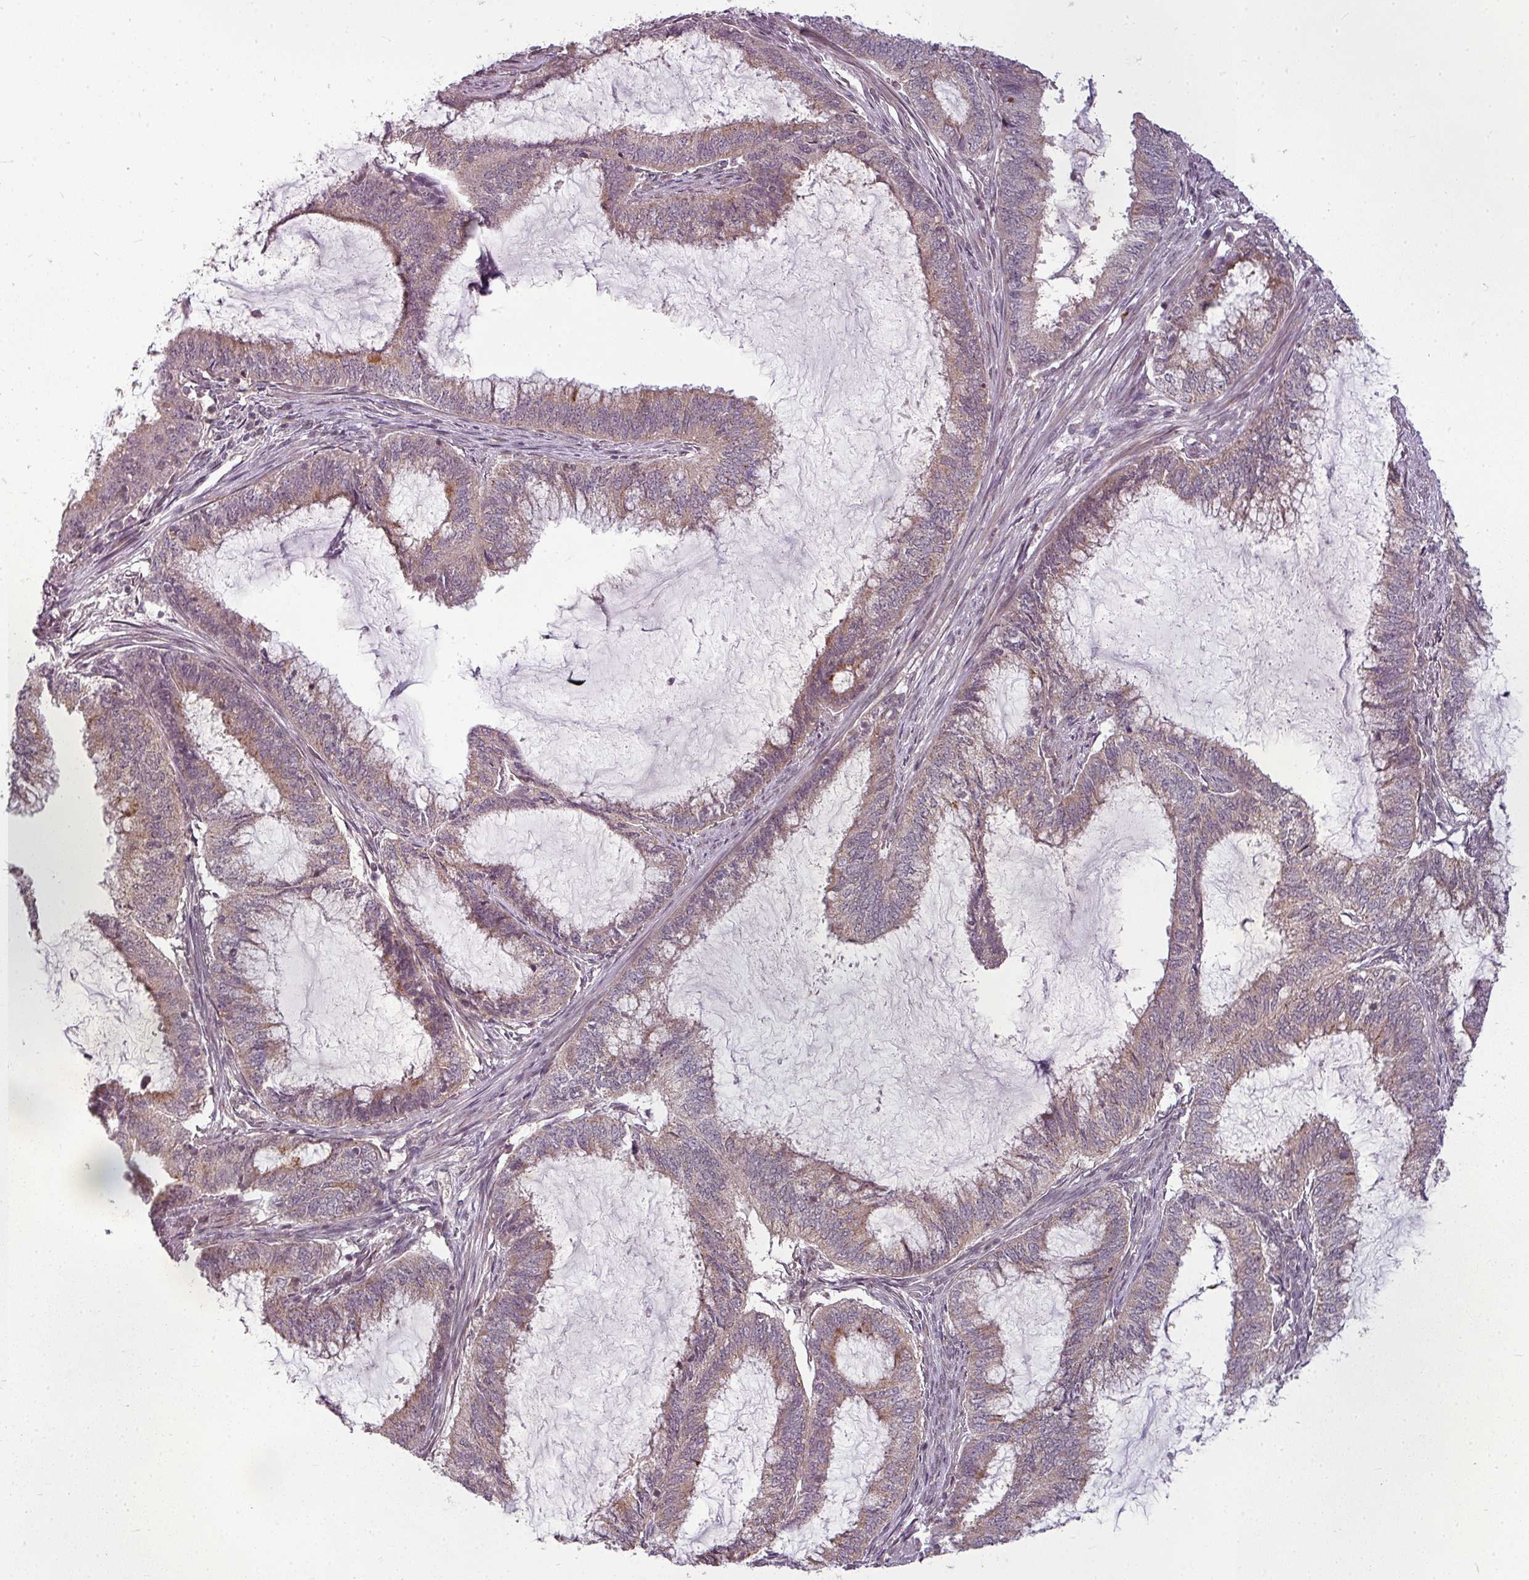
{"staining": {"intensity": "weak", "quantity": "25%-75%", "location": "cytoplasmic/membranous"}, "tissue": "endometrial cancer", "cell_type": "Tumor cells", "image_type": "cancer", "snomed": [{"axis": "morphology", "description": "Adenocarcinoma, NOS"}, {"axis": "topography", "description": "Endometrium"}], "caption": "Endometrial adenocarcinoma tissue exhibits weak cytoplasmic/membranous positivity in approximately 25%-75% of tumor cells, visualized by immunohistochemistry. (Stains: DAB (3,3'-diaminobenzidine) in brown, nuclei in blue, Microscopy: brightfield microscopy at high magnification).", "gene": "CLIC1", "patient": {"sex": "female", "age": 51}}